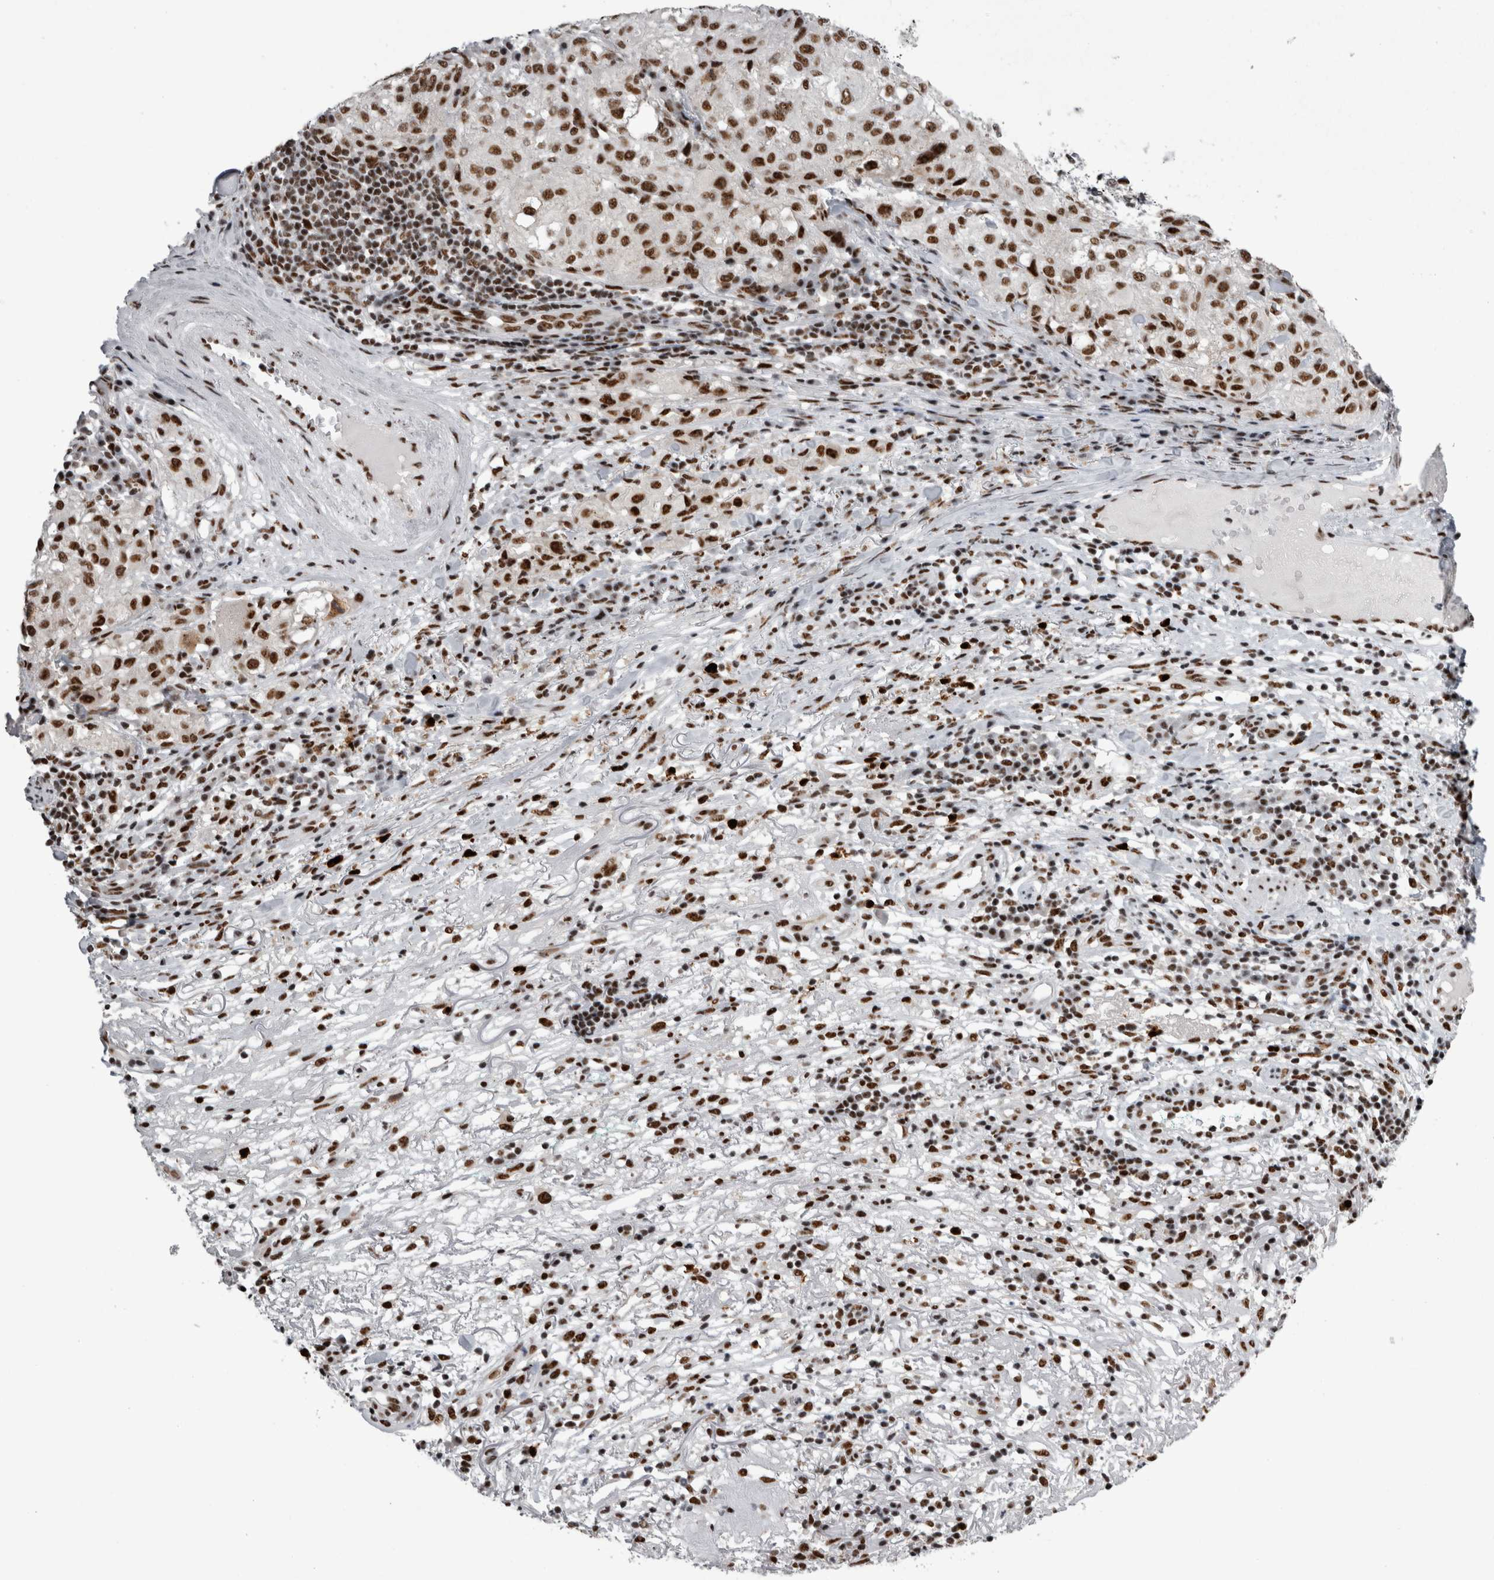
{"staining": {"intensity": "strong", "quantity": "25%-75%", "location": "nuclear"}, "tissue": "melanoma", "cell_type": "Tumor cells", "image_type": "cancer", "snomed": [{"axis": "morphology", "description": "Necrosis, NOS"}, {"axis": "morphology", "description": "Malignant melanoma, NOS"}, {"axis": "topography", "description": "Skin"}], "caption": "Approximately 25%-75% of tumor cells in human melanoma show strong nuclear protein positivity as visualized by brown immunohistochemical staining.", "gene": "SNRNP40", "patient": {"sex": "female", "age": 87}}